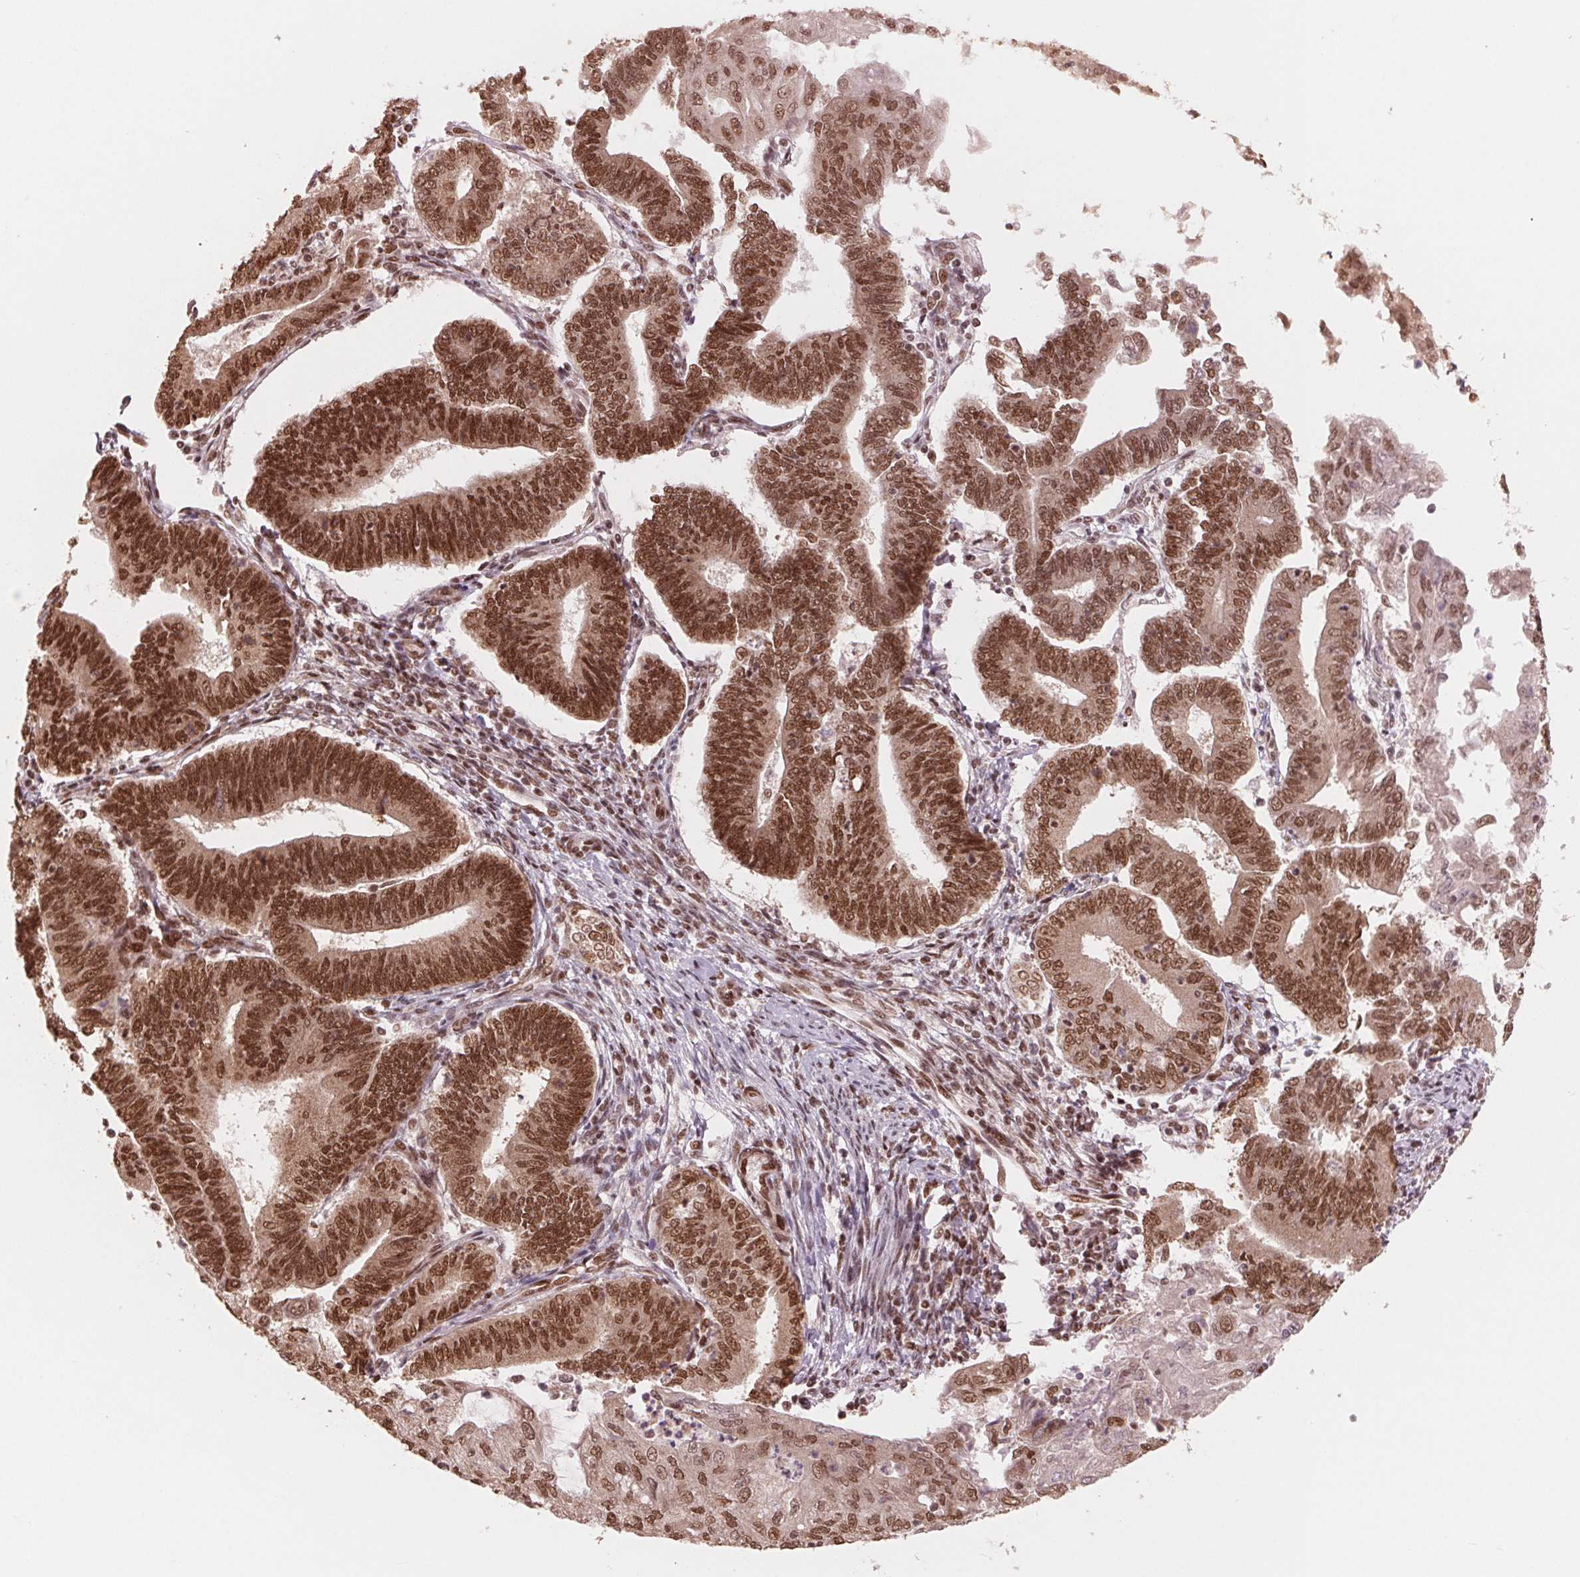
{"staining": {"intensity": "strong", "quantity": ">75%", "location": "nuclear"}, "tissue": "endometrial cancer", "cell_type": "Tumor cells", "image_type": "cancer", "snomed": [{"axis": "morphology", "description": "Adenocarcinoma, NOS"}, {"axis": "topography", "description": "Endometrium"}], "caption": "This micrograph reveals immunohistochemistry (IHC) staining of adenocarcinoma (endometrial), with high strong nuclear staining in approximately >75% of tumor cells.", "gene": "TTLL9", "patient": {"sex": "female", "age": 70}}